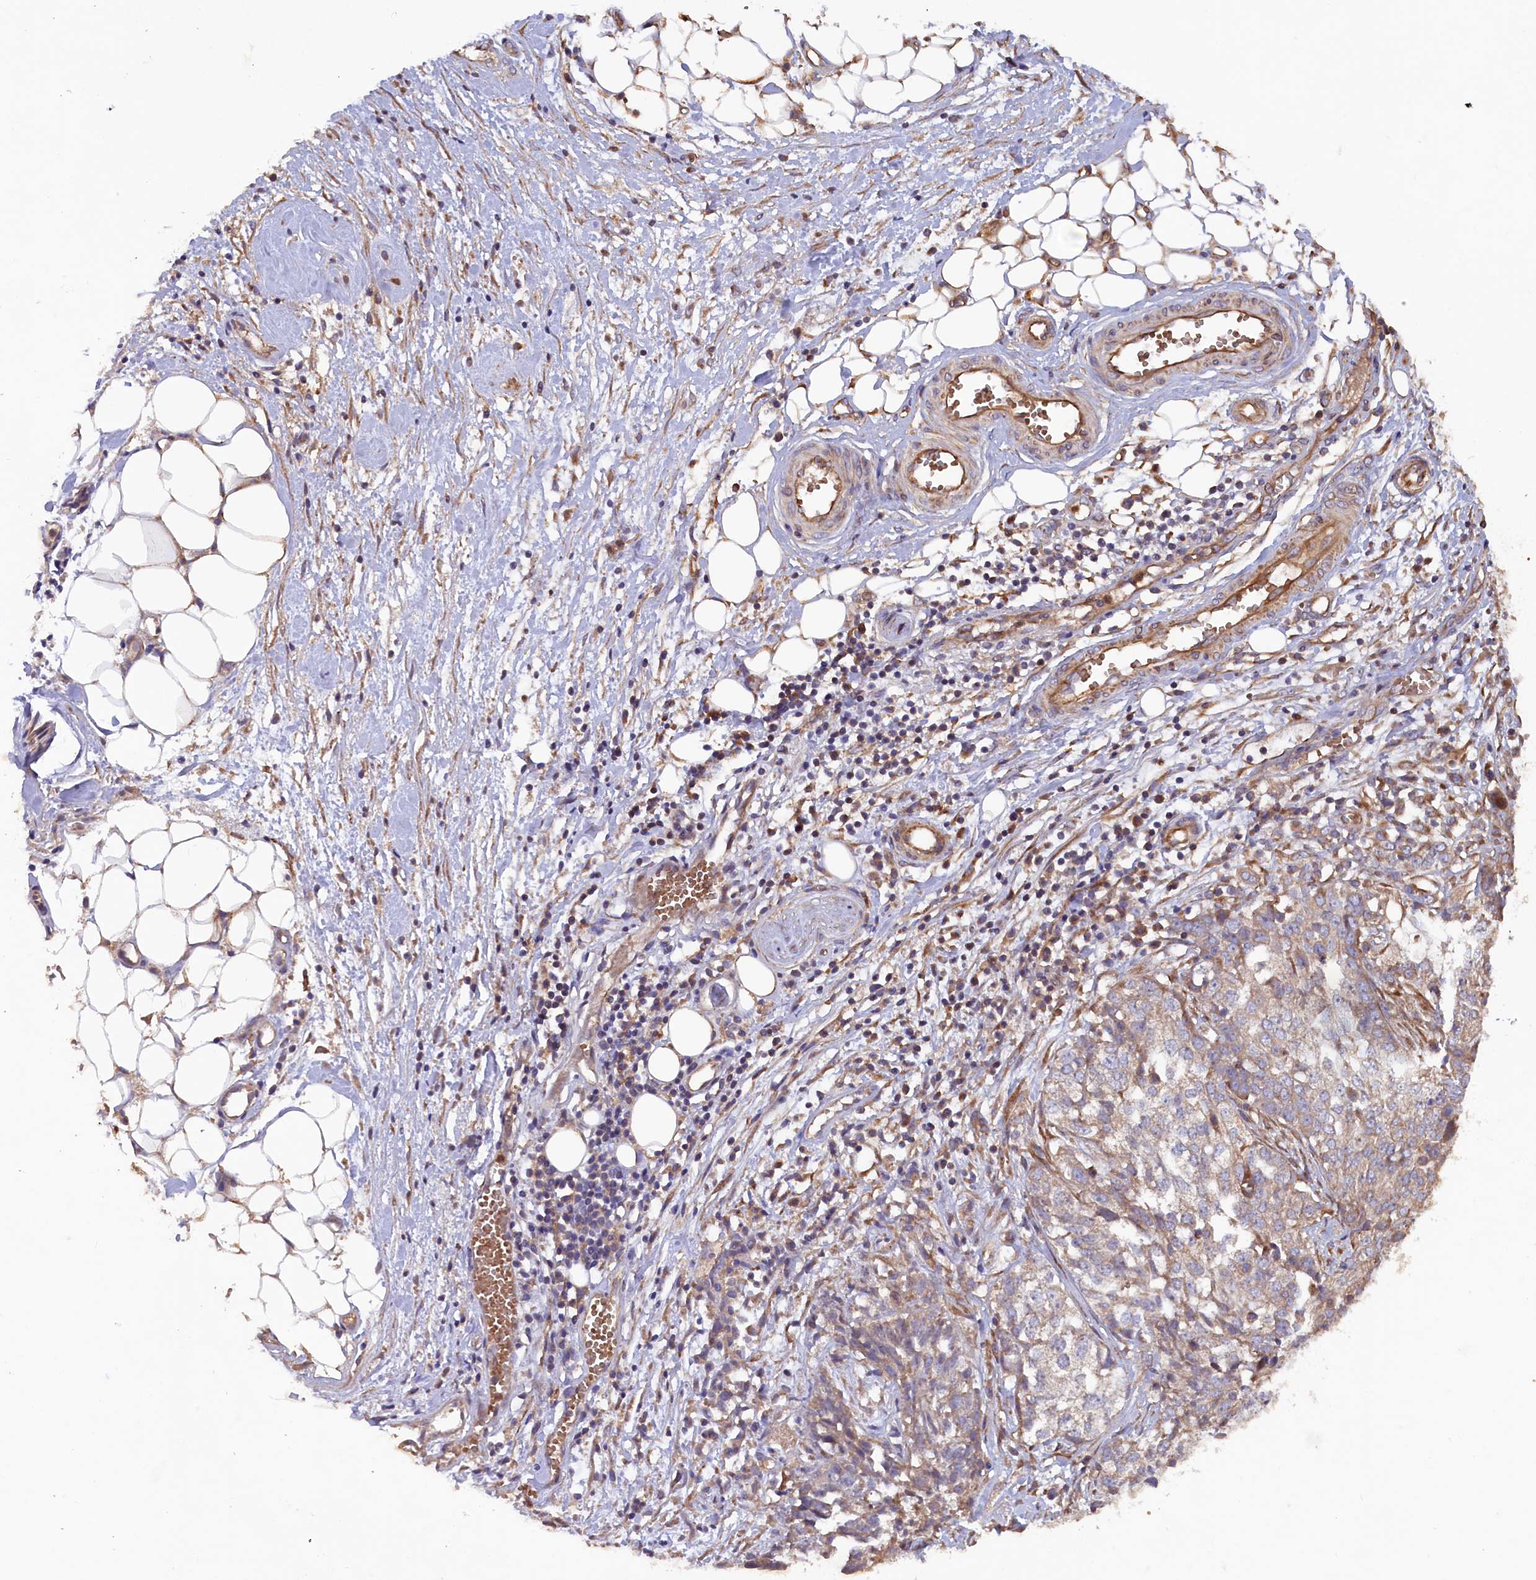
{"staining": {"intensity": "weak", "quantity": "<25%", "location": "cytoplasmic/membranous"}, "tissue": "ovarian cancer", "cell_type": "Tumor cells", "image_type": "cancer", "snomed": [{"axis": "morphology", "description": "Cystadenocarcinoma, serous, NOS"}, {"axis": "topography", "description": "Soft tissue"}, {"axis": "topography", "description": "Ovary"}], "caption": "Tumor cells show no significant positivity in ovarian cancer (serous cystadenocarcinoma).", "gene": "GREB1L", "patient": {"sex": "female", "age": 57}}